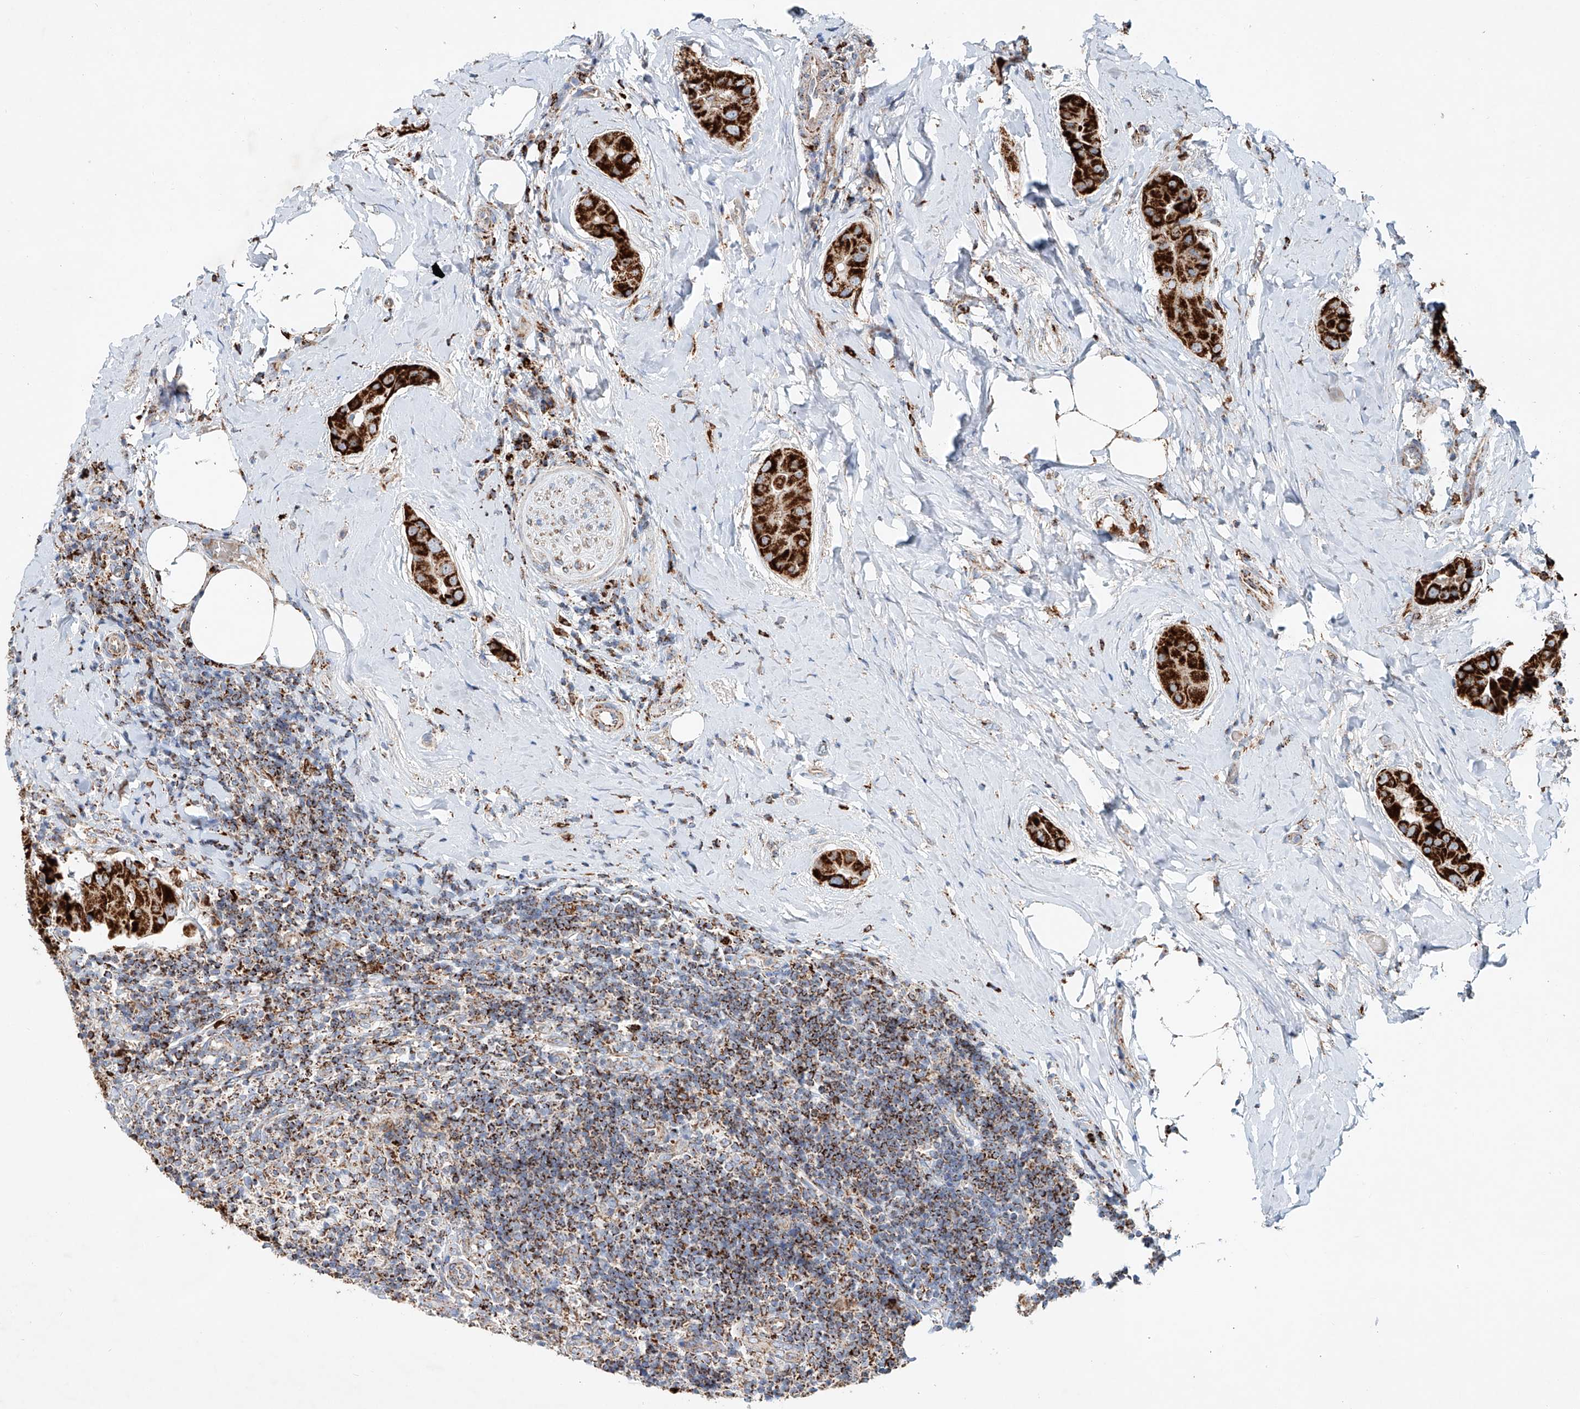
{"staining": {"intensity": "strong", "quantity": ">75%", "location": "cytoplasmic/membranous"}, "tissue": "thyroid cancer", "cell_type": "Tumor cells", "image_type": "cancer", "snomed": [{"axis": "morphology", "description": "Papillary adenocarcinoma, NOS"}, {"axis": "topography", "description": "Thyroid gland"}], "caption": "IHC of human thyroid cancer displays high levels of strong cytoplasmic/membranous positivity in approximately >75% of tumor cells.", "gene": "CARD10", "patient": {"sex": "male", "age": 33}}